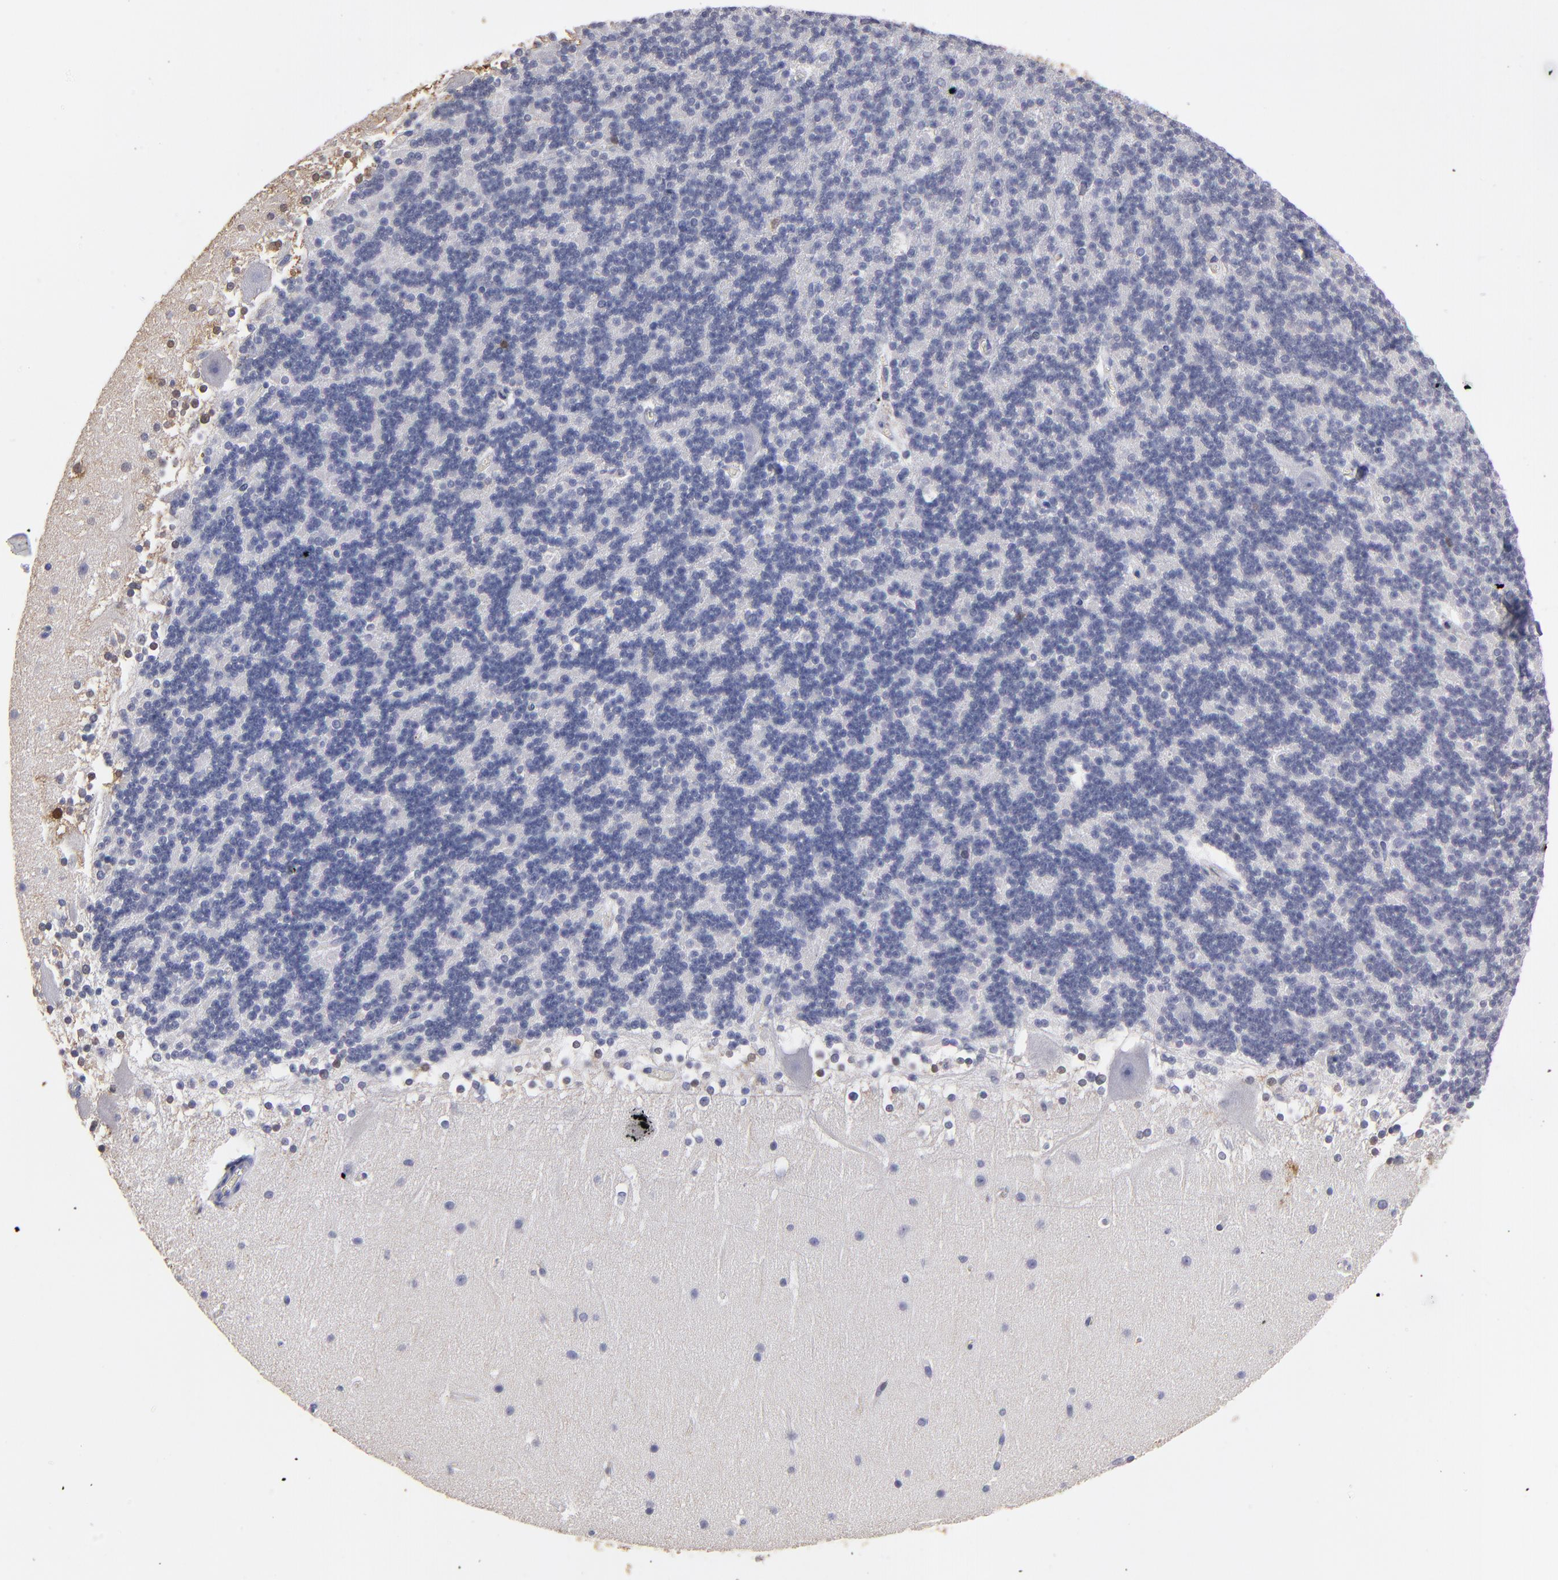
{"staining": {"intensity": "negative", "quantity": "none", "location": "none"}, "tissue": "cerebellum", "cell_type": "Cells in granular layer", "image_type": "normal", "snomed": [{"axis": "morphology", "description": "Normal tissue, NOS"}, {"axis": "topography", "description": "Cerebellum"}], "caption": "The micrograph reveals no staining of cells in granular layer in unremarkable cerebellum. The staining was performed using DAB to visualize the protein expression in brown, while the nuclei were stained in blue with hematoxylin (Magnification: 20x).", "gene": "FABP4", "patient": {"sex": "female", "age": 19}}